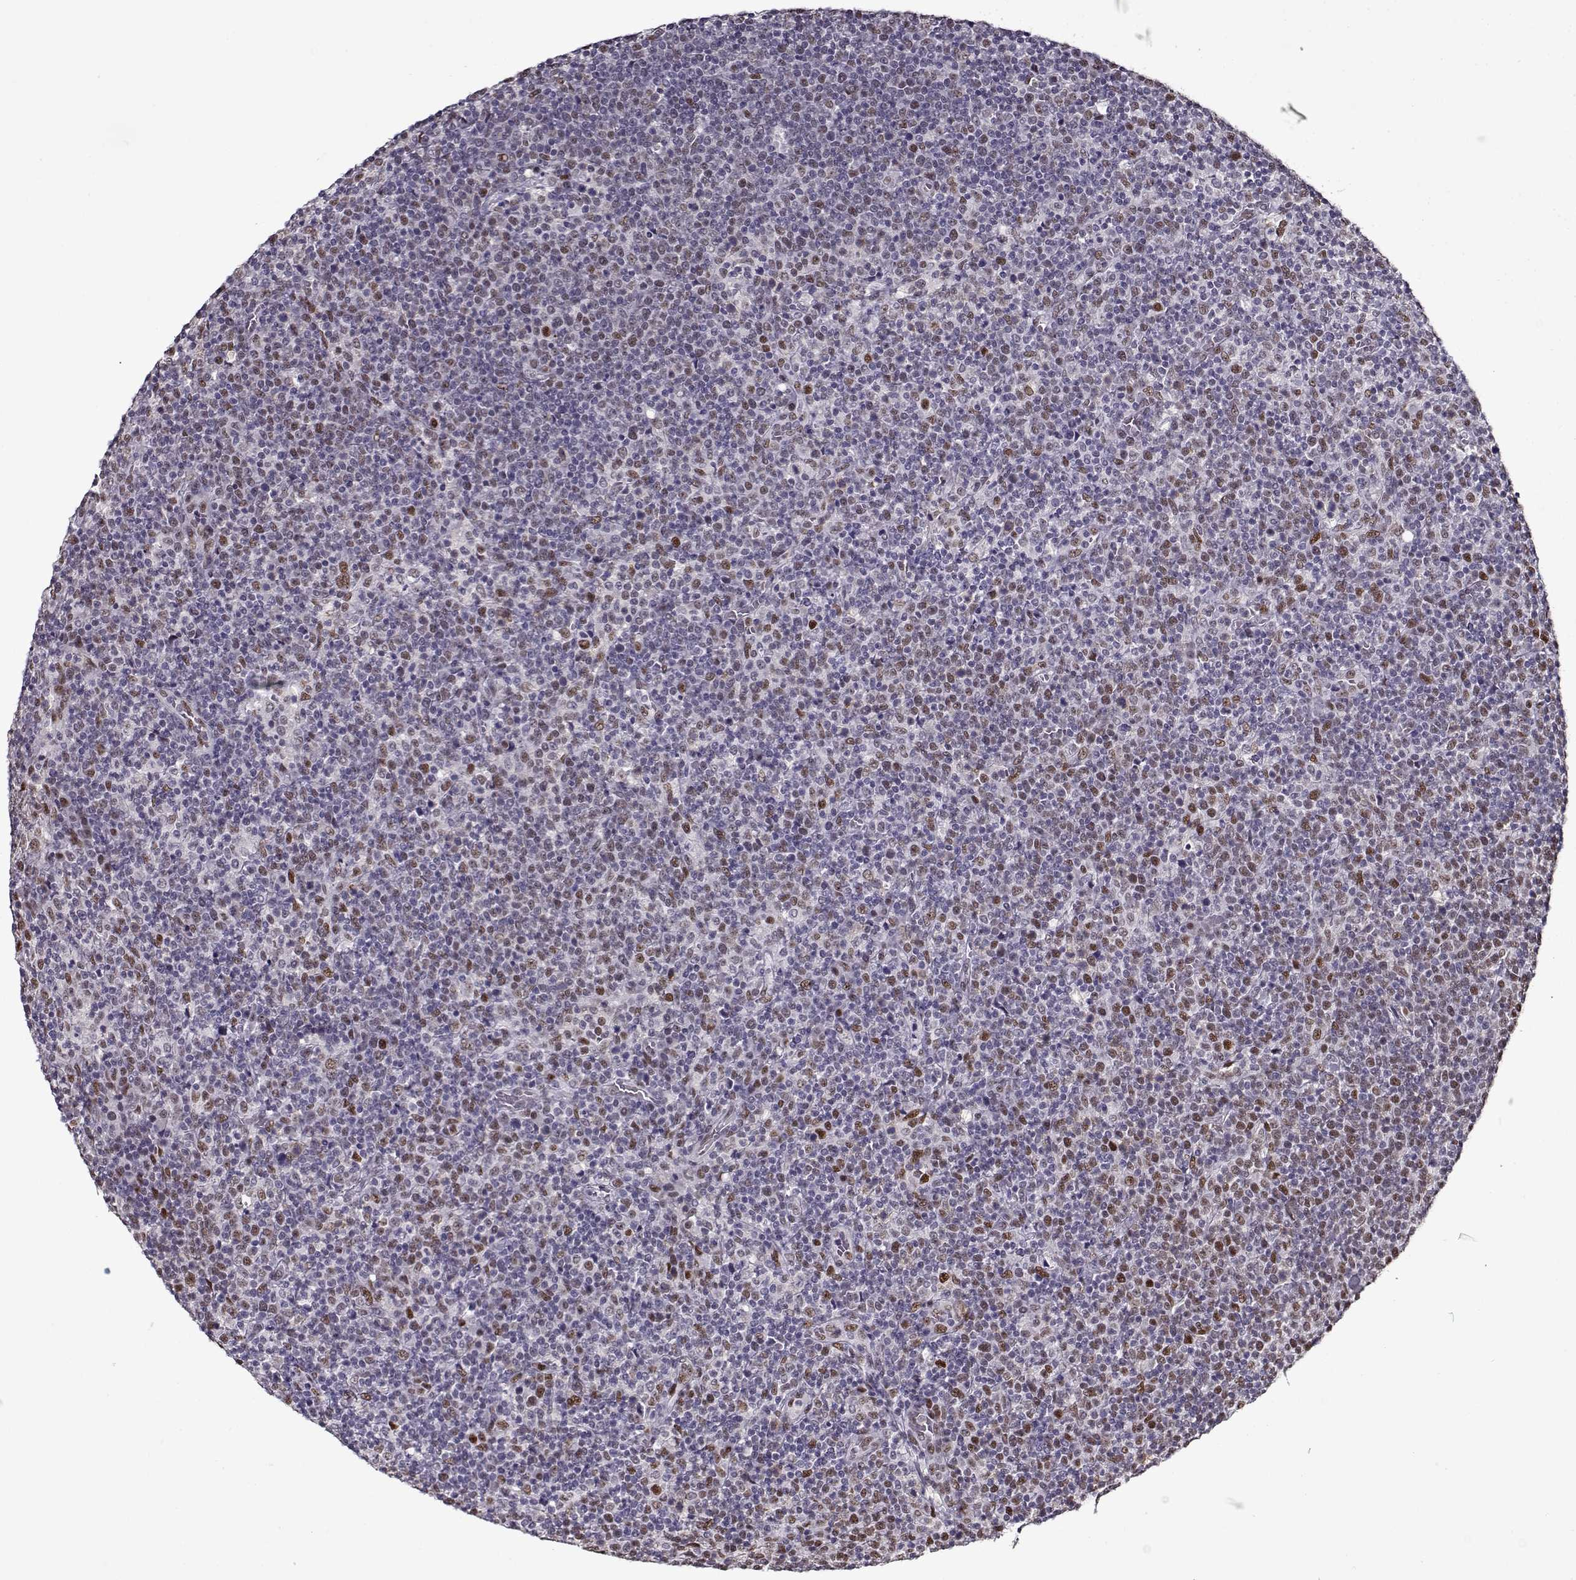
{"staining": {"intensity": "weak", "quantity": "<25%", "location": "nuclear"}, "tissue": "lymphoma", "cell_type": "Tumor cells", "image_type": "cancer", "snomed": [{"axis": "morphology", "description": "Malignant lymphoma, non-Hodgkin's type, High grade"}, {"axis": "topography", "description": "Lymph node"}], "caption": "Immunohistochemistry (IHC) of human lymphoma reveals no staining in tumor cells. Nuclei are stained in blue.", "gene": "PRMT8", "patient": {"sex": "male", "age": 61}}